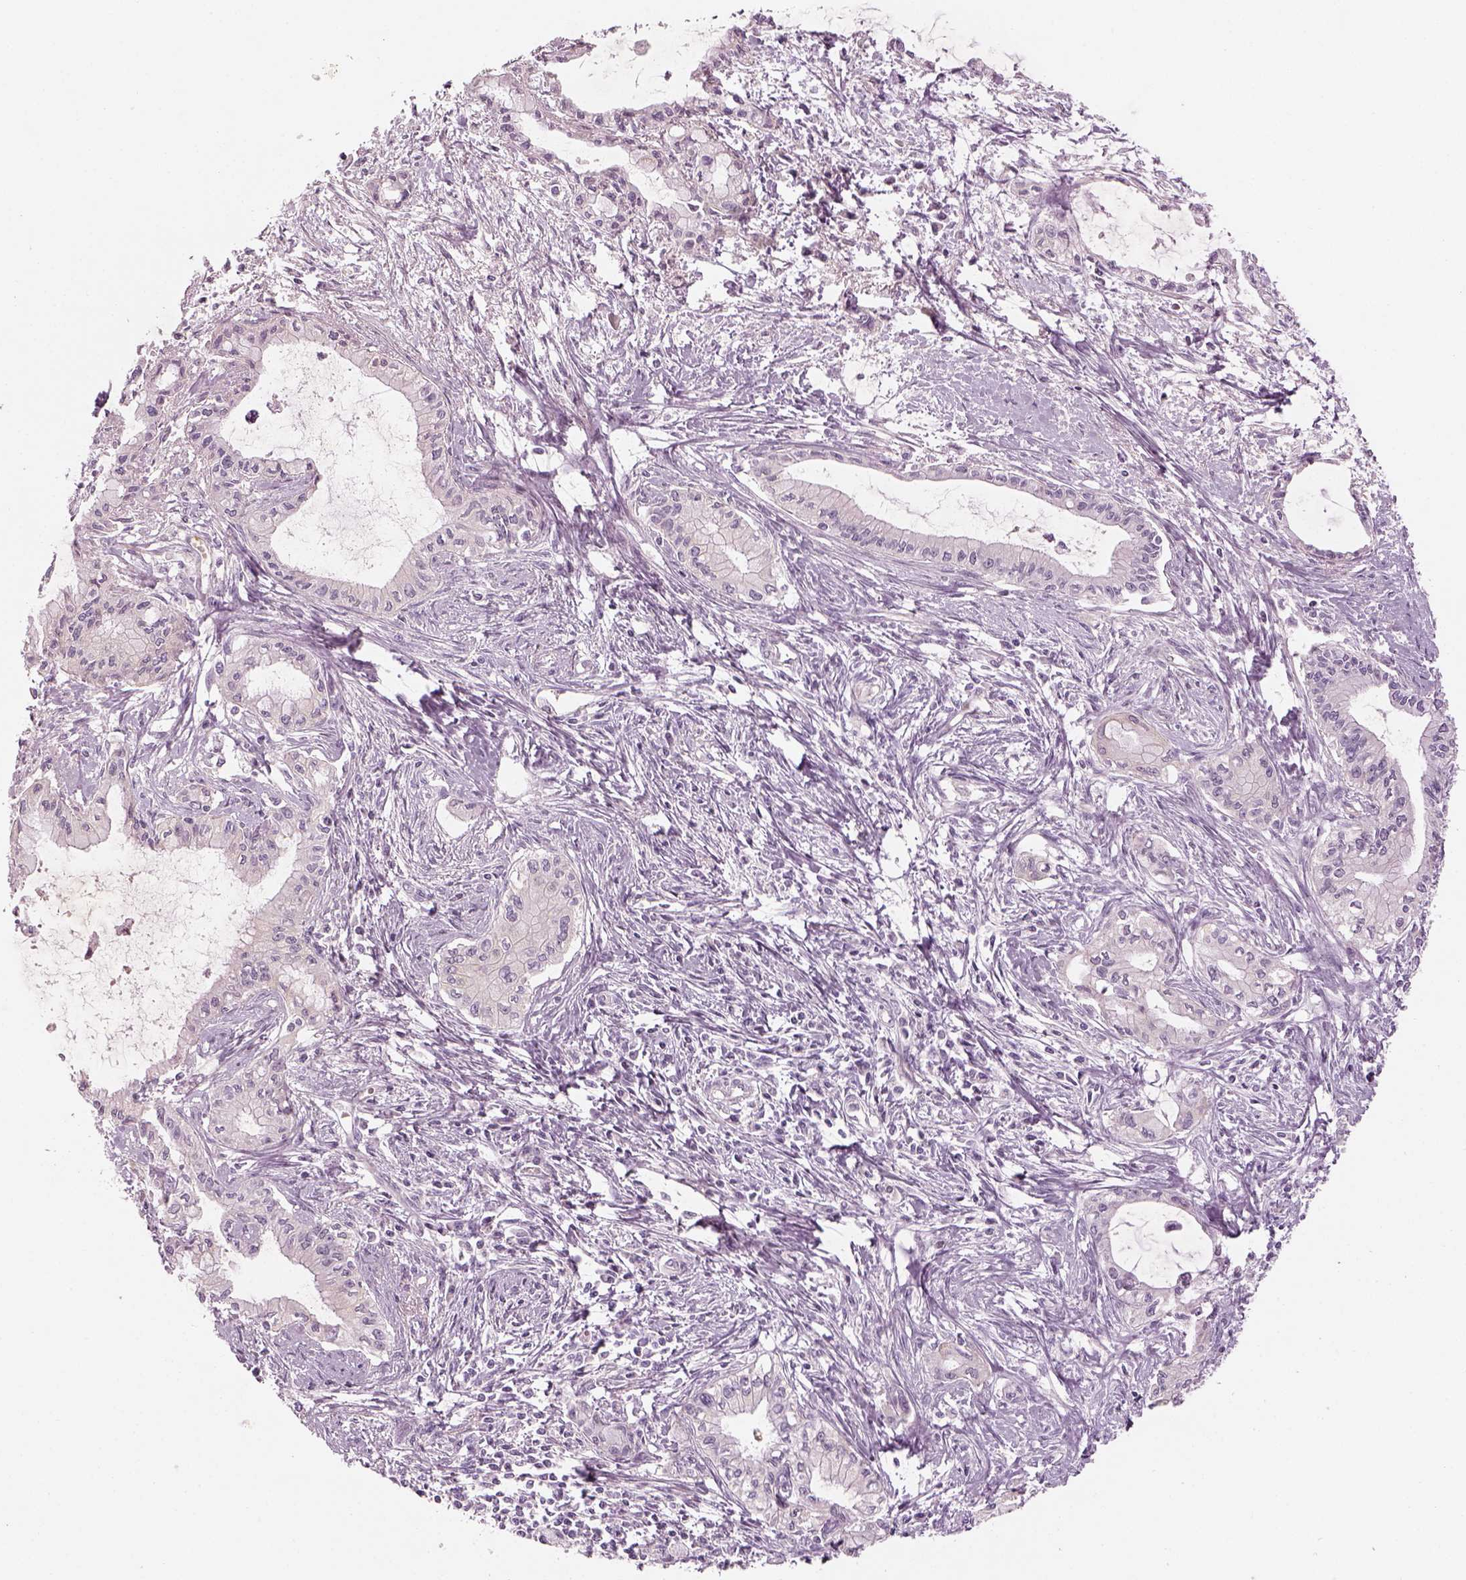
{"staining": {"intensity": "negative", "quantity": "none", "location": "none"}, "tissue": "pancreatic cancer", "cell_type": "Tumor cells", "image_type": "cancer", "snomed": [{"axis": "morphology", "description": "Adenocarcinoma, NOS"}, {"axis": "topography", "description": "Pancreas"}], "caption": "Tumor cells are negative for brown protein staining in adenocarcinoma (pancreatic).", "gene": "PABPC1L2B", "patient": {"sex": "male", "age": 48}}